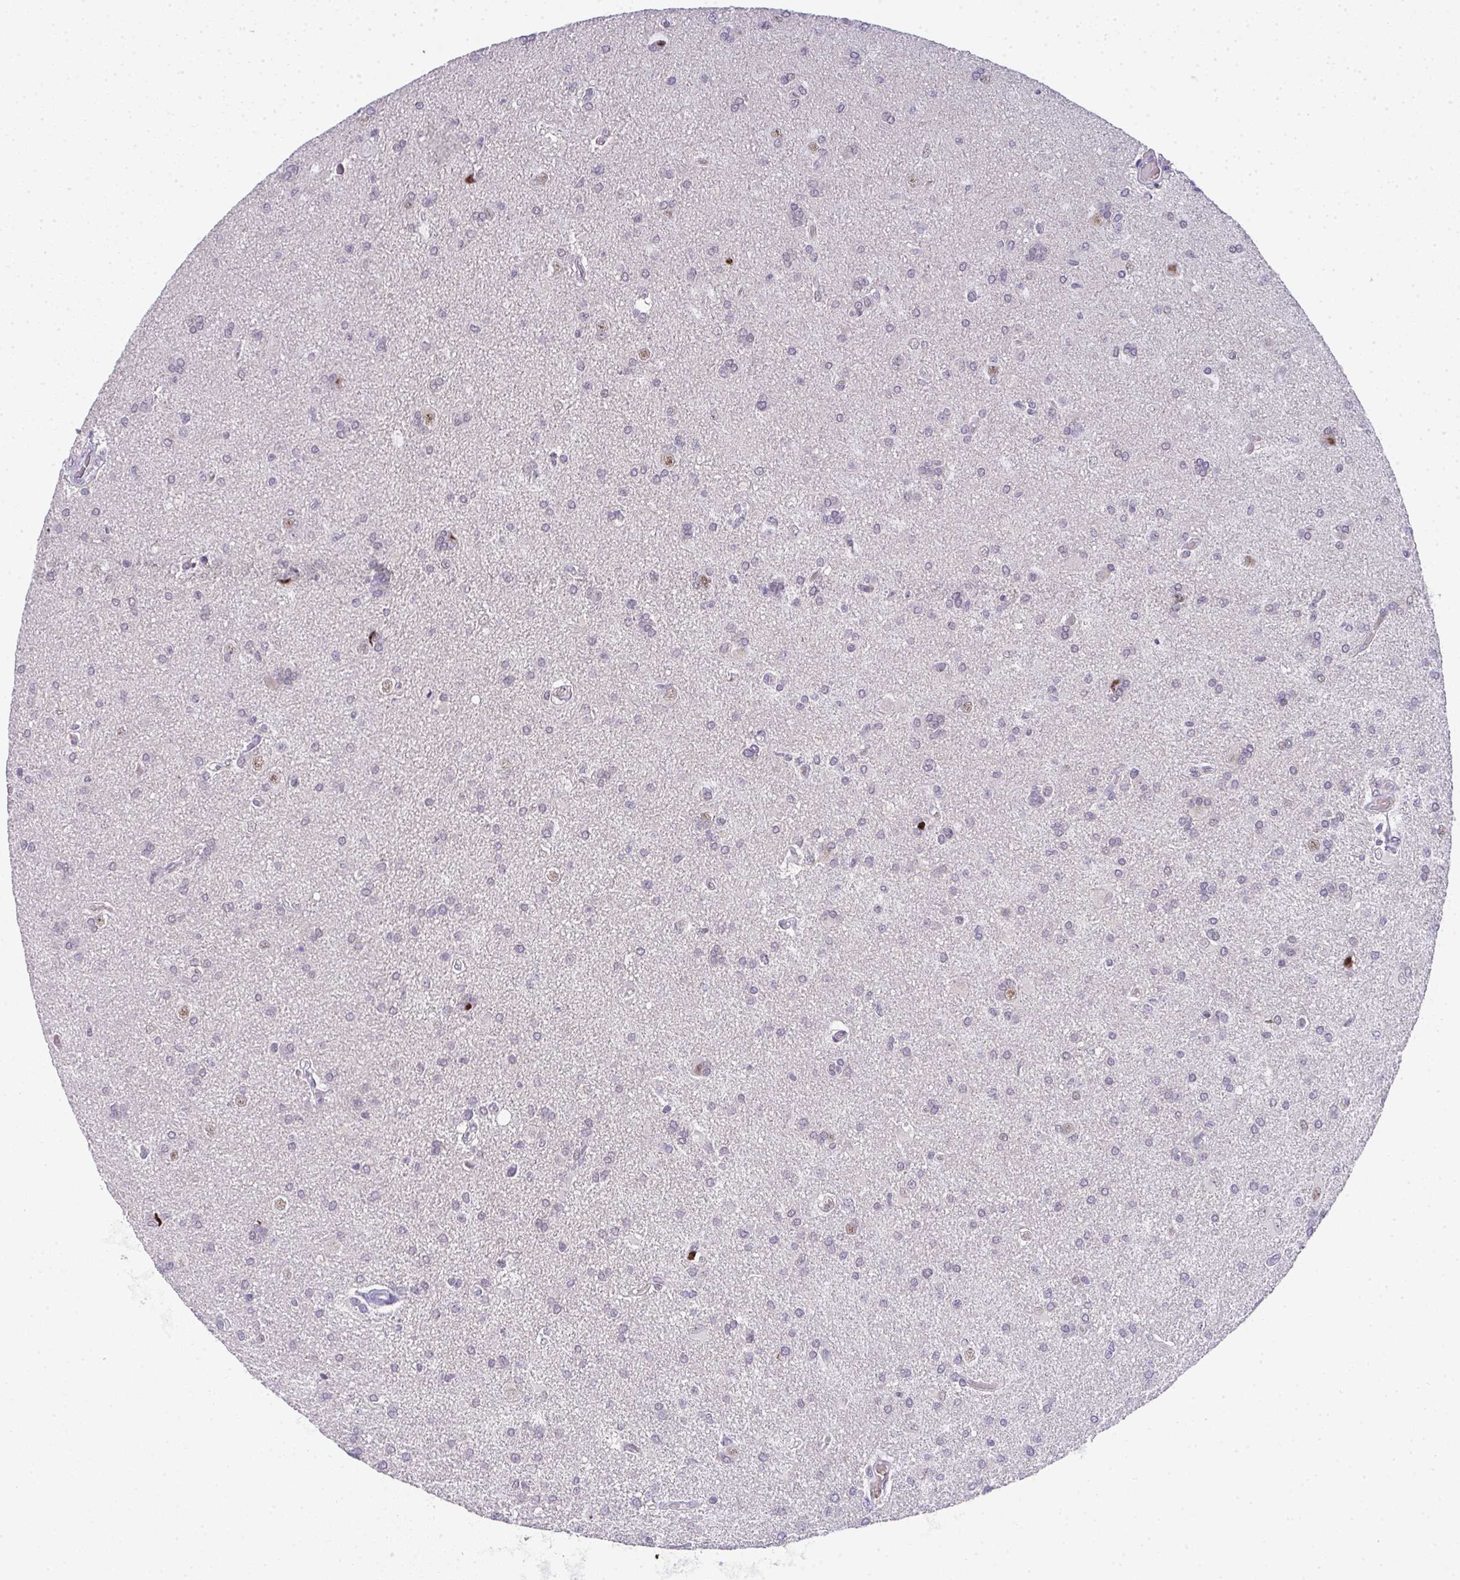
{"staining": {"intensity": "negative", "quantity": "none", "location": "none"}, "tissue": "glioma", "cell_type": "Tumor cells", "image_type": "cancer", "snomed": [{"axis": "morphology", "description": "Glioma, malignant, High grade"}, {"axis": "topography", "description": "Brain"}], "caption": "Histopathology image shows no significant protein positivity in tumor cells of glioma.", "gene": "TNMD", "patient": {"sex": "male", "age": 68}}